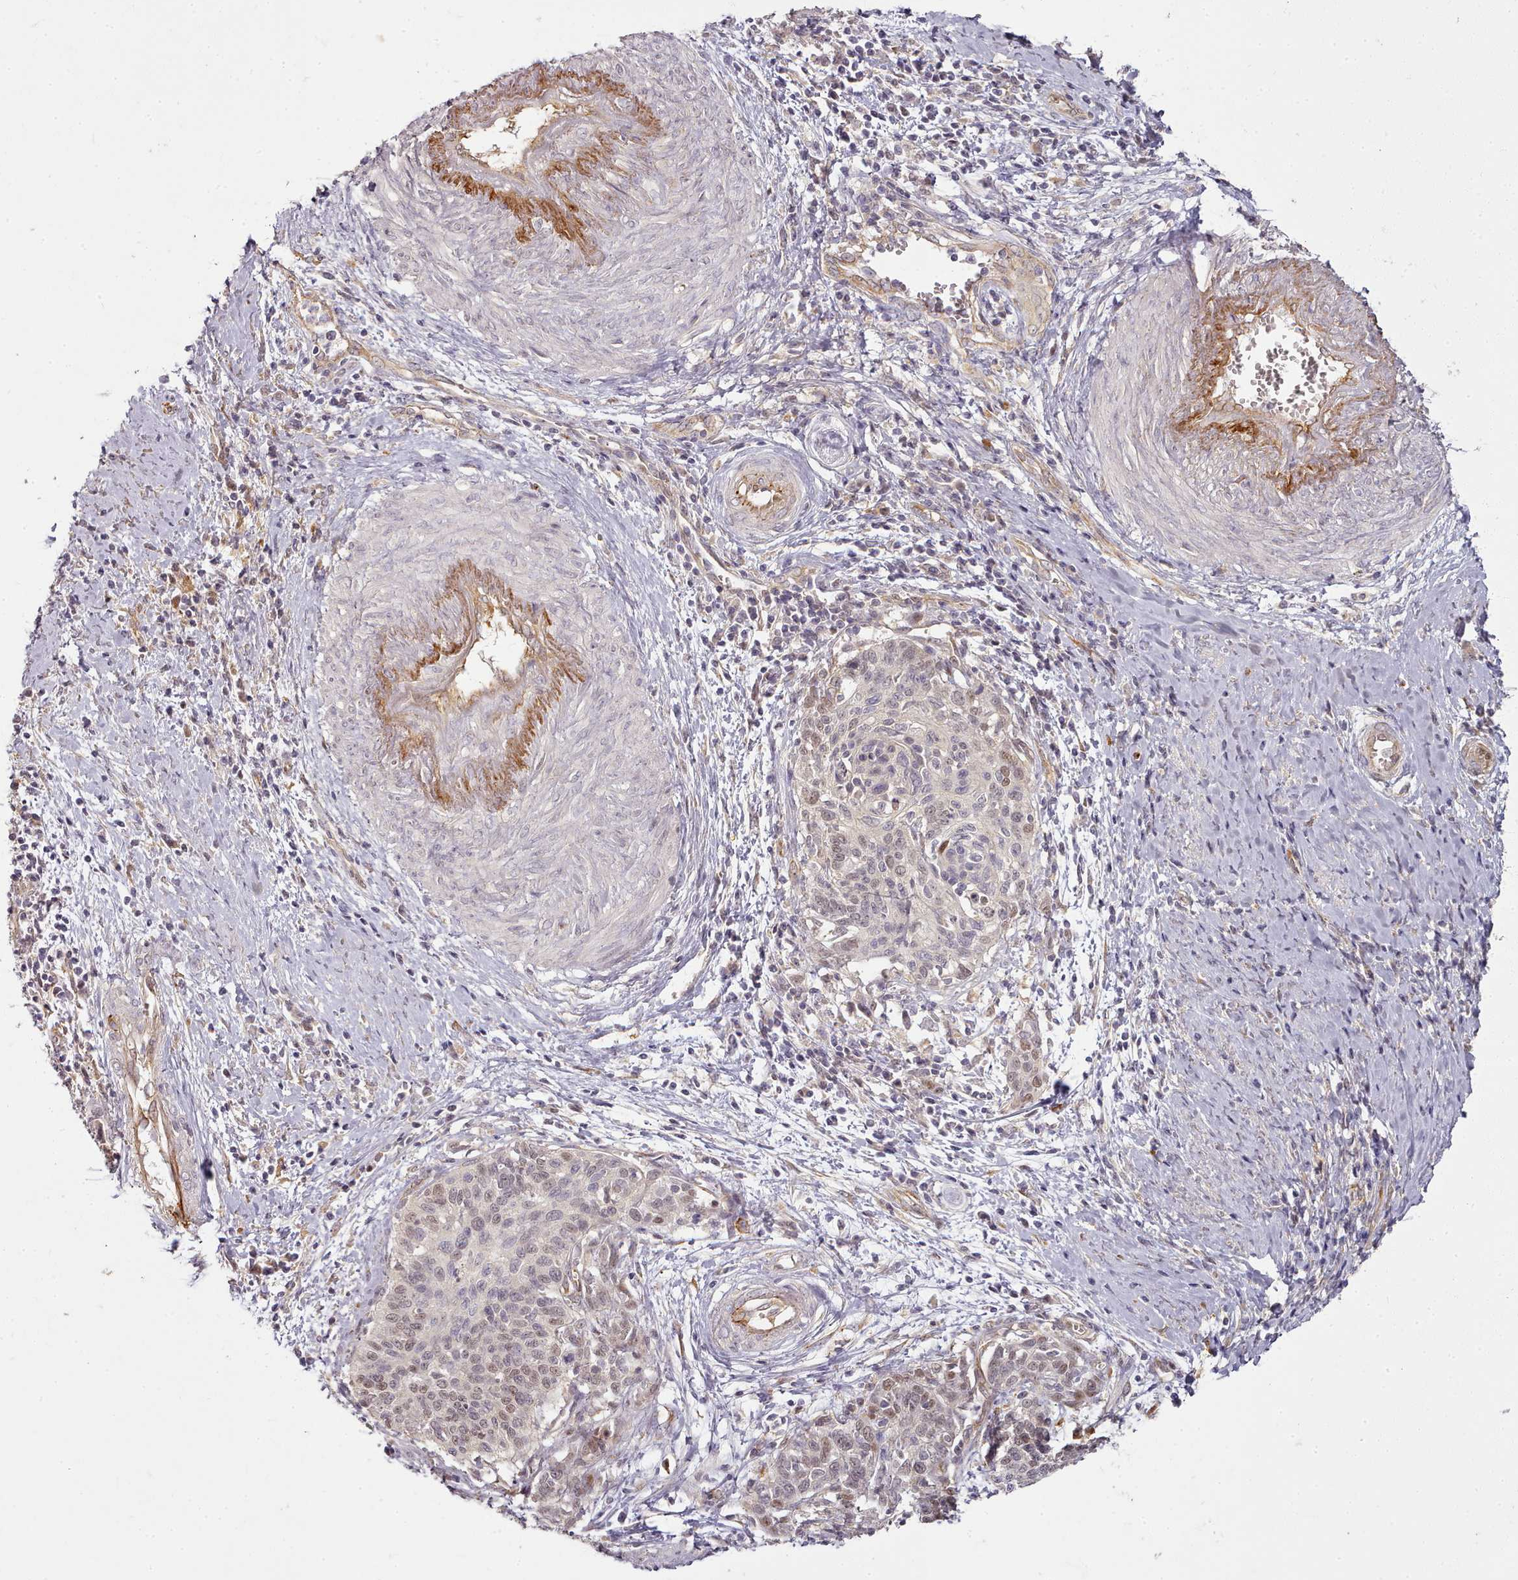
{"staining": {"intensity": "moderate", "quantity": "<25%", "location": "nuclear"}, "tissue": "cervical cancer", "cell_type": "Tumor cells", "image_type": "cancer", "snomed": [{"axis": "morphology", "description": "Squamous cell carcinoma, NOS"}, {"axis": "topography", "description": "Cervix"}], "caption": "There is low levels of moderate nuclear expression in tumor cells of cervical cancer (squamous cell carcinoma), as demonstrated by immunohistochemical staining (brown color).", "gene": "C1QTNF5", "patient": {"sex": "female", "age": 39}}